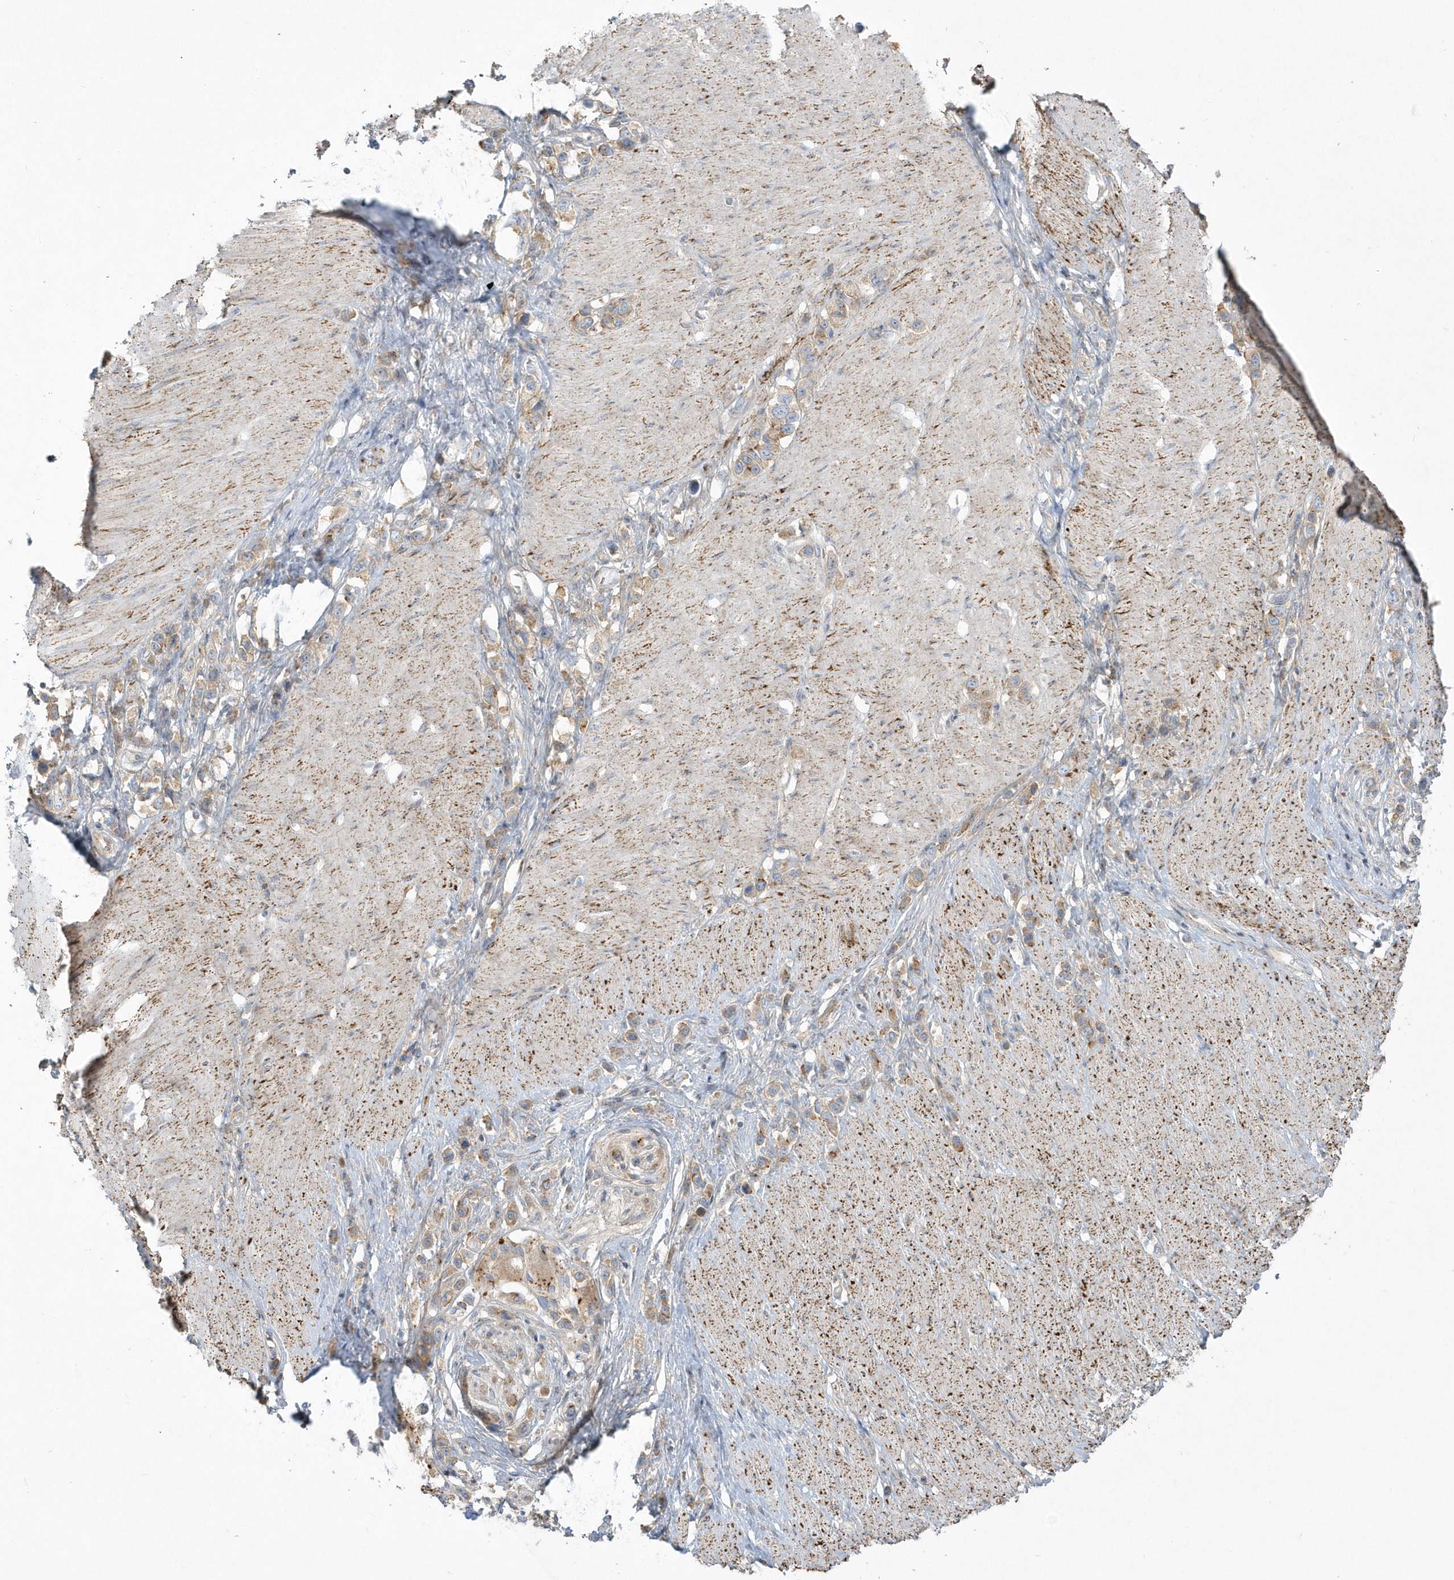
{"staining": {"intensity": "moderate", "quantity": "25%-75%", "location": "cytoplasmic/membranous"}, "tissue": "stomach cancer", "cell_type": "Tumor cells", "image_type": "cancer", "snomed": [{"axis": "morphology", "description": "Normal tissue, NOS"}, {"axis": "morphology", "description": "Adenocarcinoma, NOS"}, {"axis": "topography", "description": "Stomach, upper"}, {"axis": "topography", "description": "Stomach"}], "caption": "Human stomach cancer stained for a protein (brown) reveals moderate cytoplasmic/membranous positive expression in approximately 25%-75% of tumor cells.", "gene": "DNAJC18", "patient": {"sex": "female", "age": 65}}